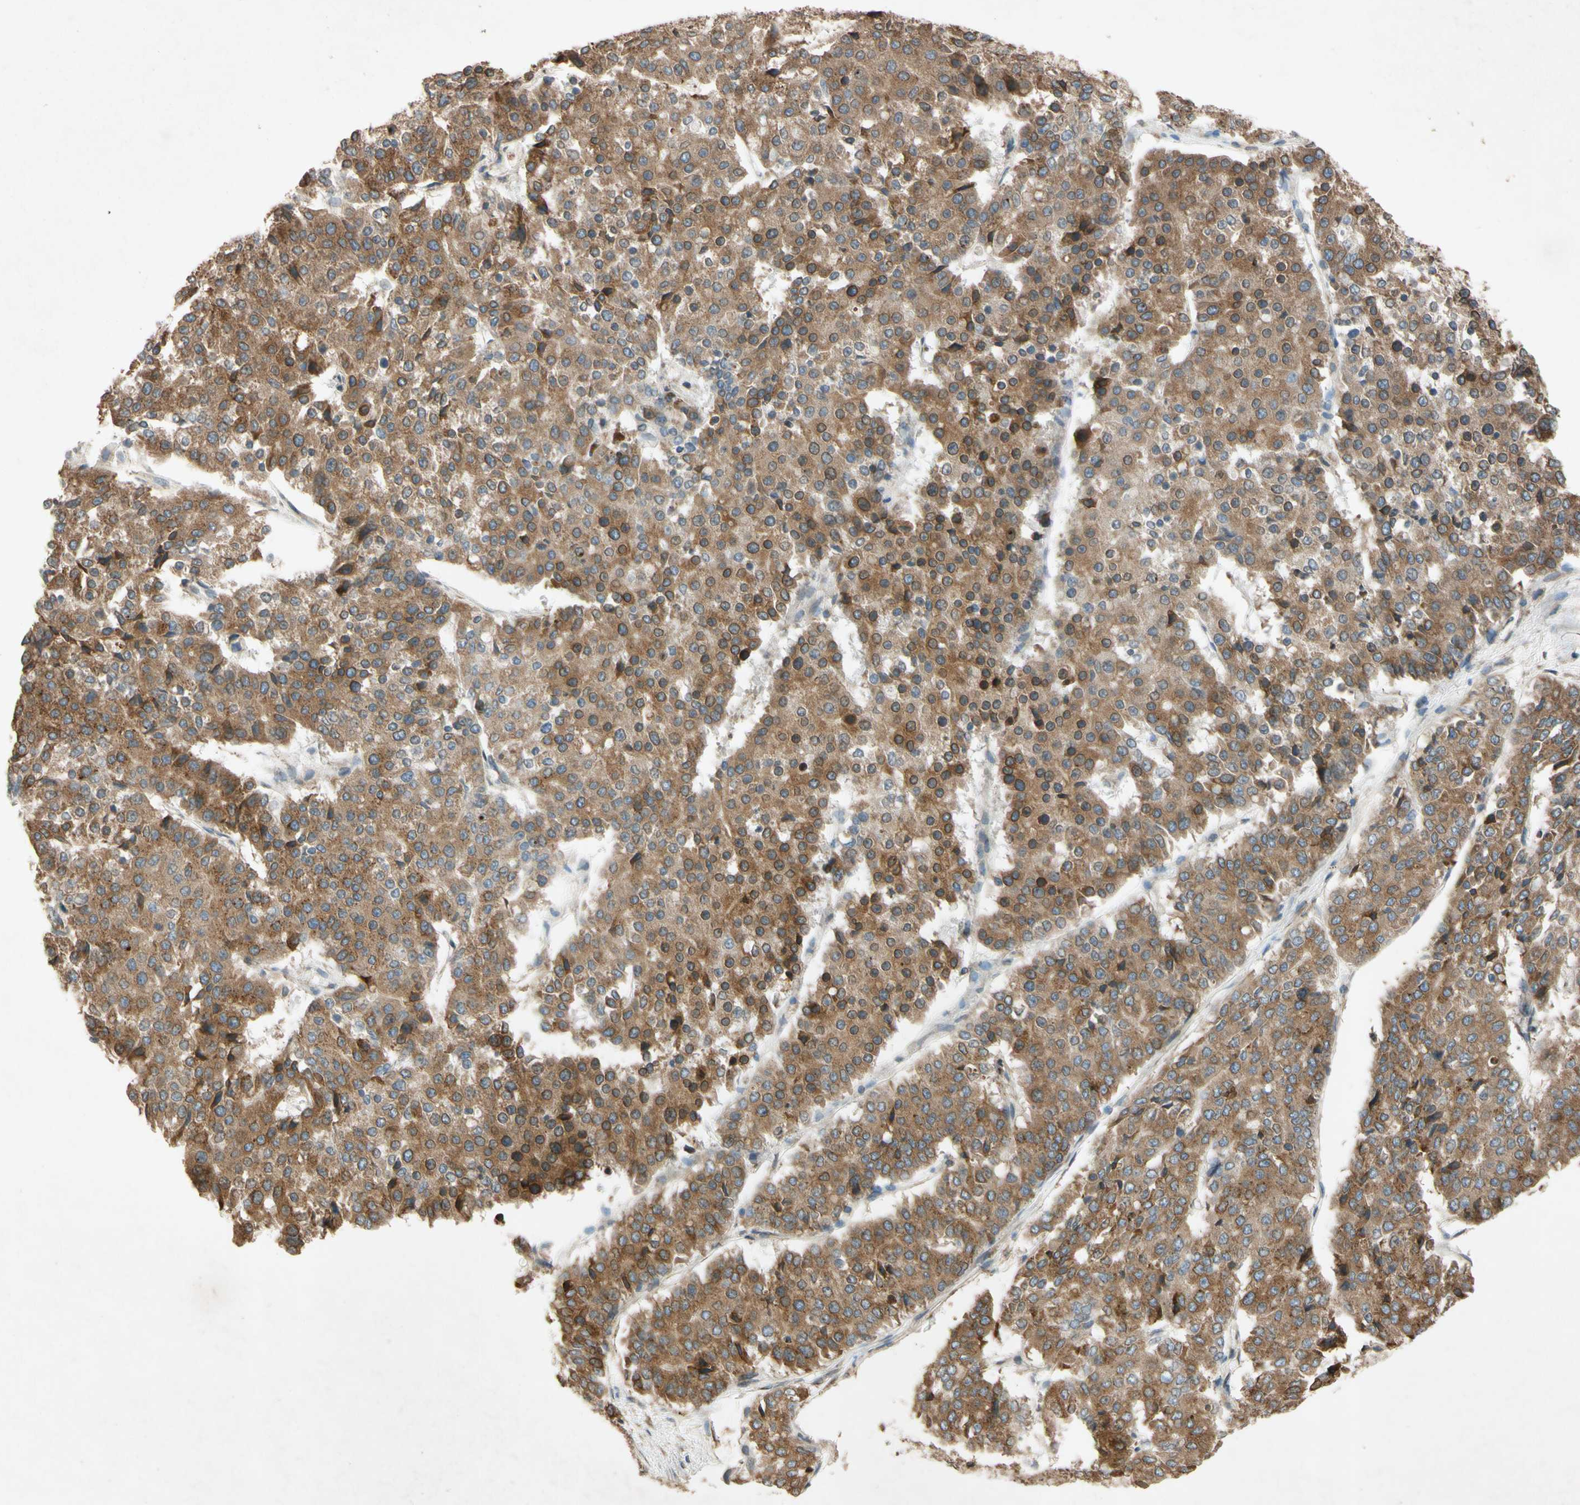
{"staining": {"intensity": "moderate", "quantity": ">75%", "location": "cytoplasmic/membranous,nuclear"}, "tissue": "pancreatic cancer", "cell_type": "Tumor cells", "image_type": "cancer", "snomed": [{"axis": "morphology", "description": "Adenocarcinoma, NOS"}, {"axis": "topography", "description": "Pancreas"}], "caption": "Moderate cytoplasmic/membranous and nuclear protein staining is appreciated in approximately >75% of tumor cells in adenocarcinoma (pancreatic).", "gene": "PTPRU", "patient": {"sex": "male", "age": 50}}